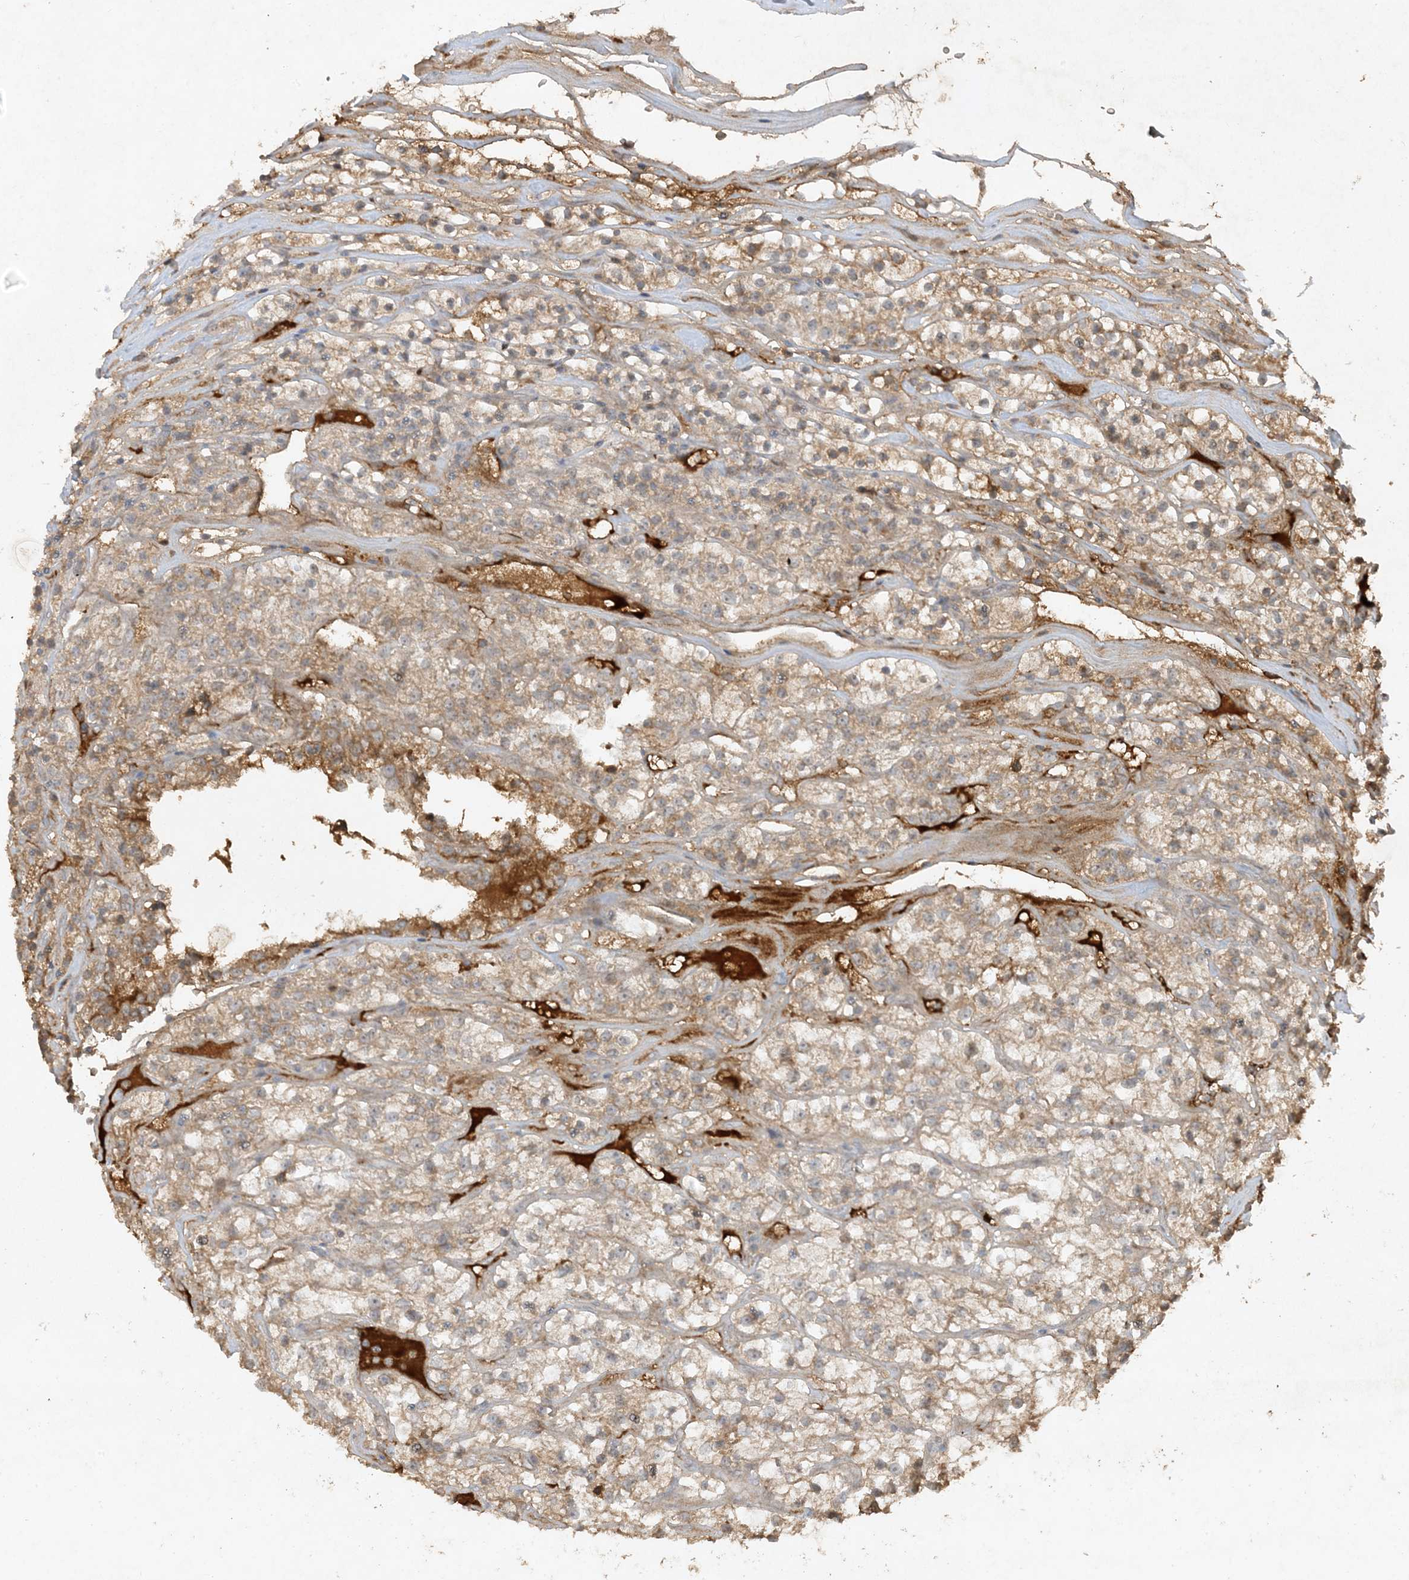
{"staining": {"intensity": "moderate", "quantity": "25%-75%", "location": "cytoplasmic/membranous"}, "tissue": "renal cancer", "cell_type": "Tumor cells", "image_type": "cancer", "snomed": [{"axis": "morphology", "description": "Adenocarcinoma, NOS"}, {"axis": "topography", "description": "Kidney"}], "caption": "IHC image of renal cancer stained for a protein (brown), which exhibits medium levels of moderate cytoplasmic/membranous staining in about 25%-75% of tumor cells.", "gene": "FETUB", "patient": {"sex": "female", "age": 57}}